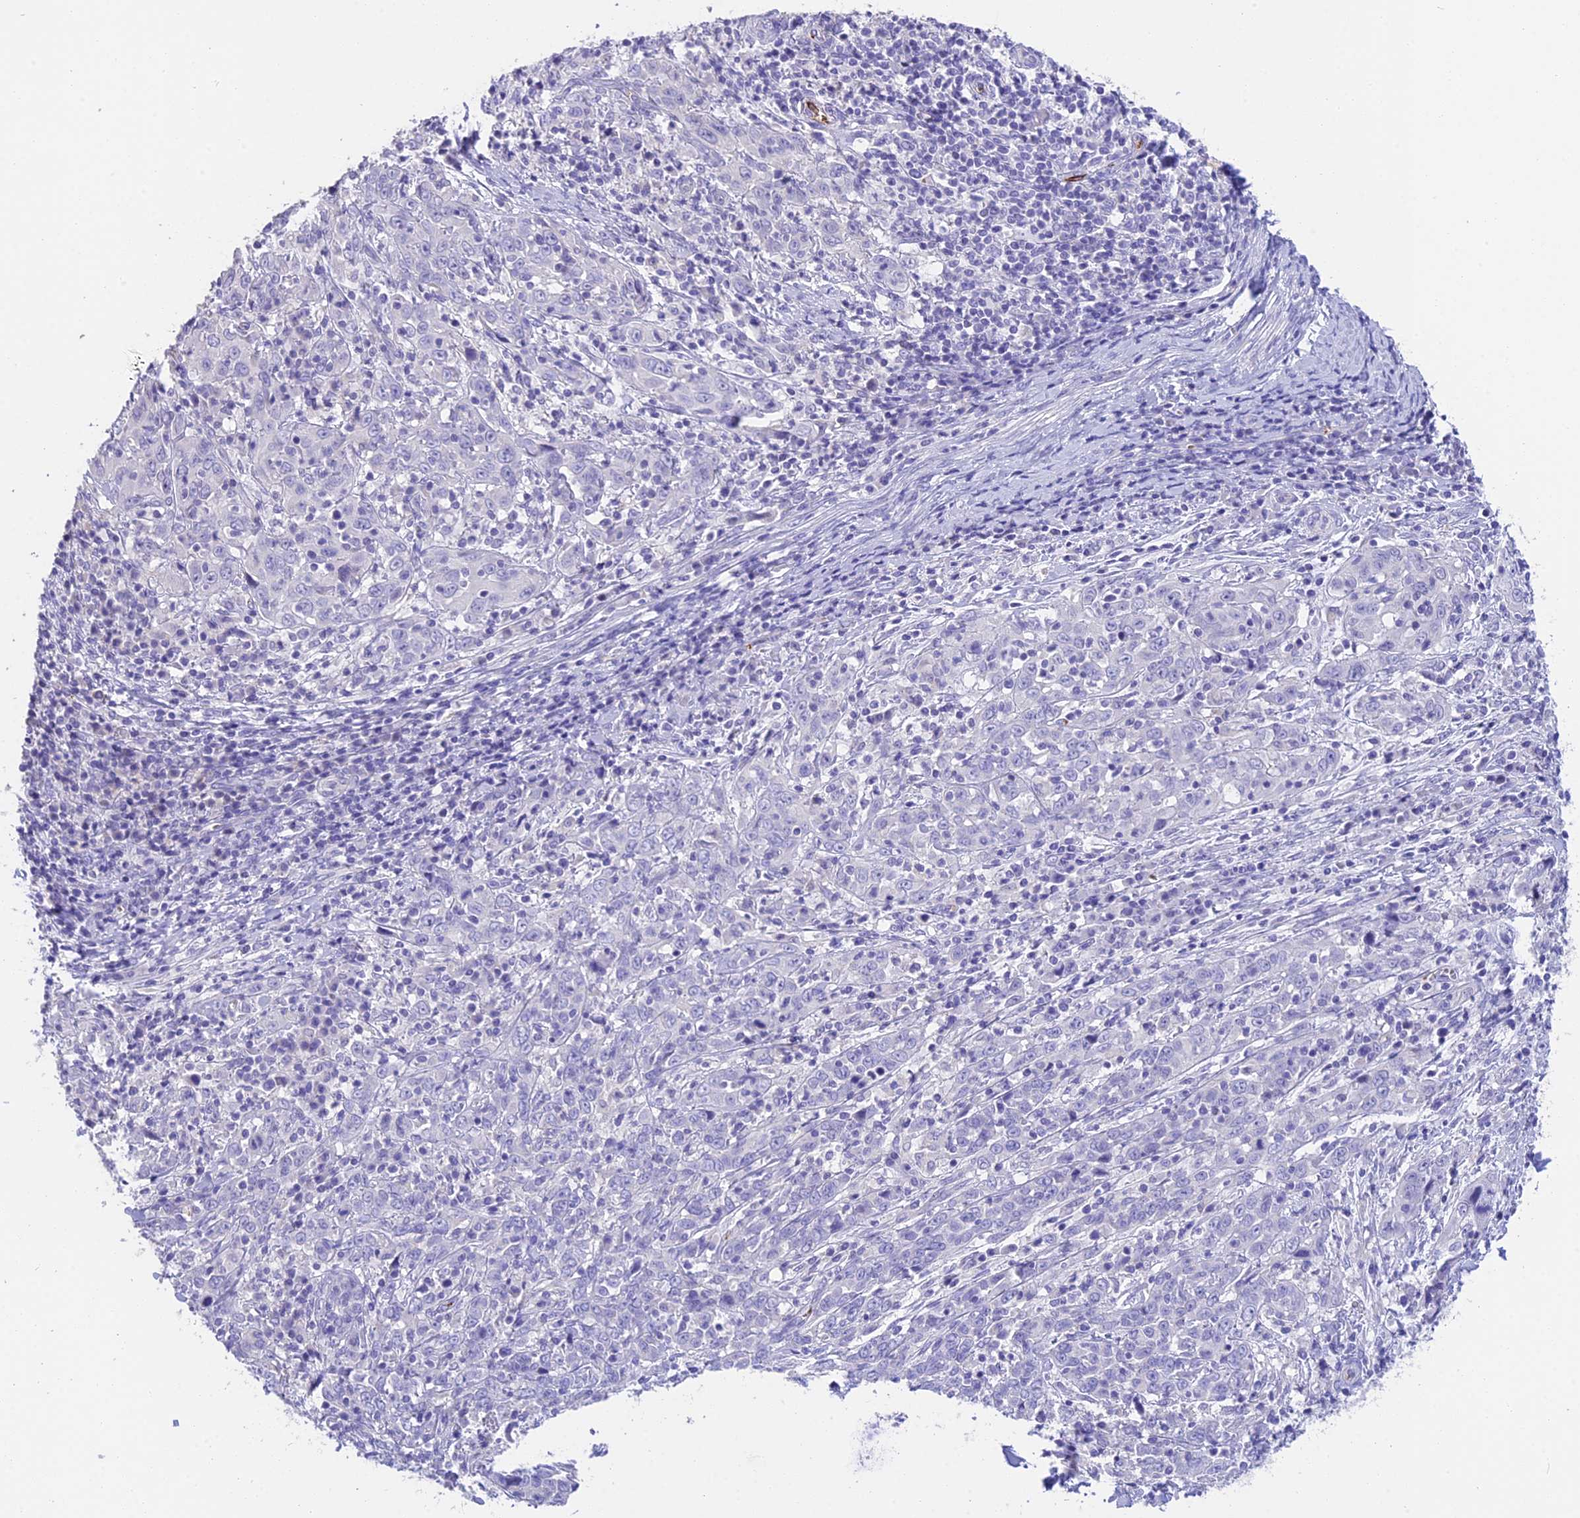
{"staining": {"intensity": "negative", "quantity": "none", "location": "none"}, "tissue": "cervical cancer", "cell_type": "Tumor cells", "image_type": "cancer", "snomed": [{"axis": "morphology", "description": "Squamous cell carcinoma, NOS"}, {"axis": "topography", "description": "Cervix"}], "caption": "Tumor cells show no significant protein expression in cervical squamous cell carcinoma. The staining is performed using DAB (3,3'-diaminobenzidine) brown chromogen with nuclei counter-stained in using hematoxylin.", "gene": "TNNC2", "patient": {"sex": "female", "age": 46}}